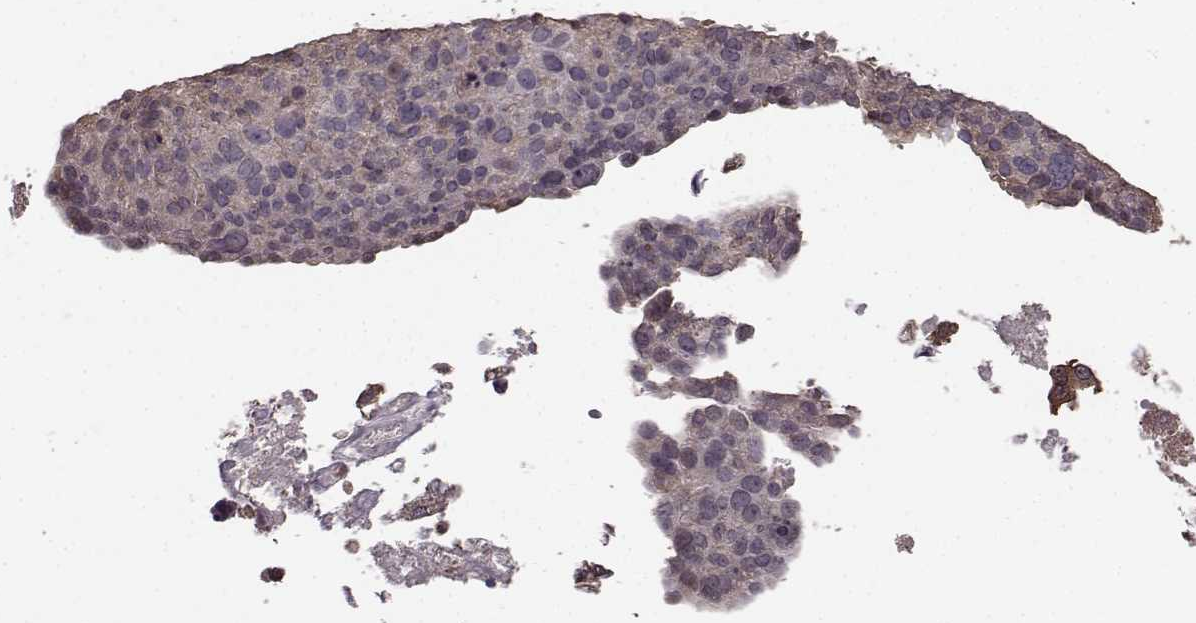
{"staining": {"intensity": "weak", "quantity": "<25%", "location": "cytoplasmic/membranous"}, "tissue": "ovarian cancer", "cell_type": "Tumor cells", "image_type": "cancer", "snomed": [{"axis": "morphology", "description": "Carcinoma, endometroid"}, {"axis": "topography", "description": "Ovary"}], "caption": "Immunohistochemistry micrograph of ovarian endometroid carcinoma stained for a protein (brown), which exhibits no positivity in tumor cells.", "gene": "NME1-NME2", "patient": {"sex": "female", "age": 58}}